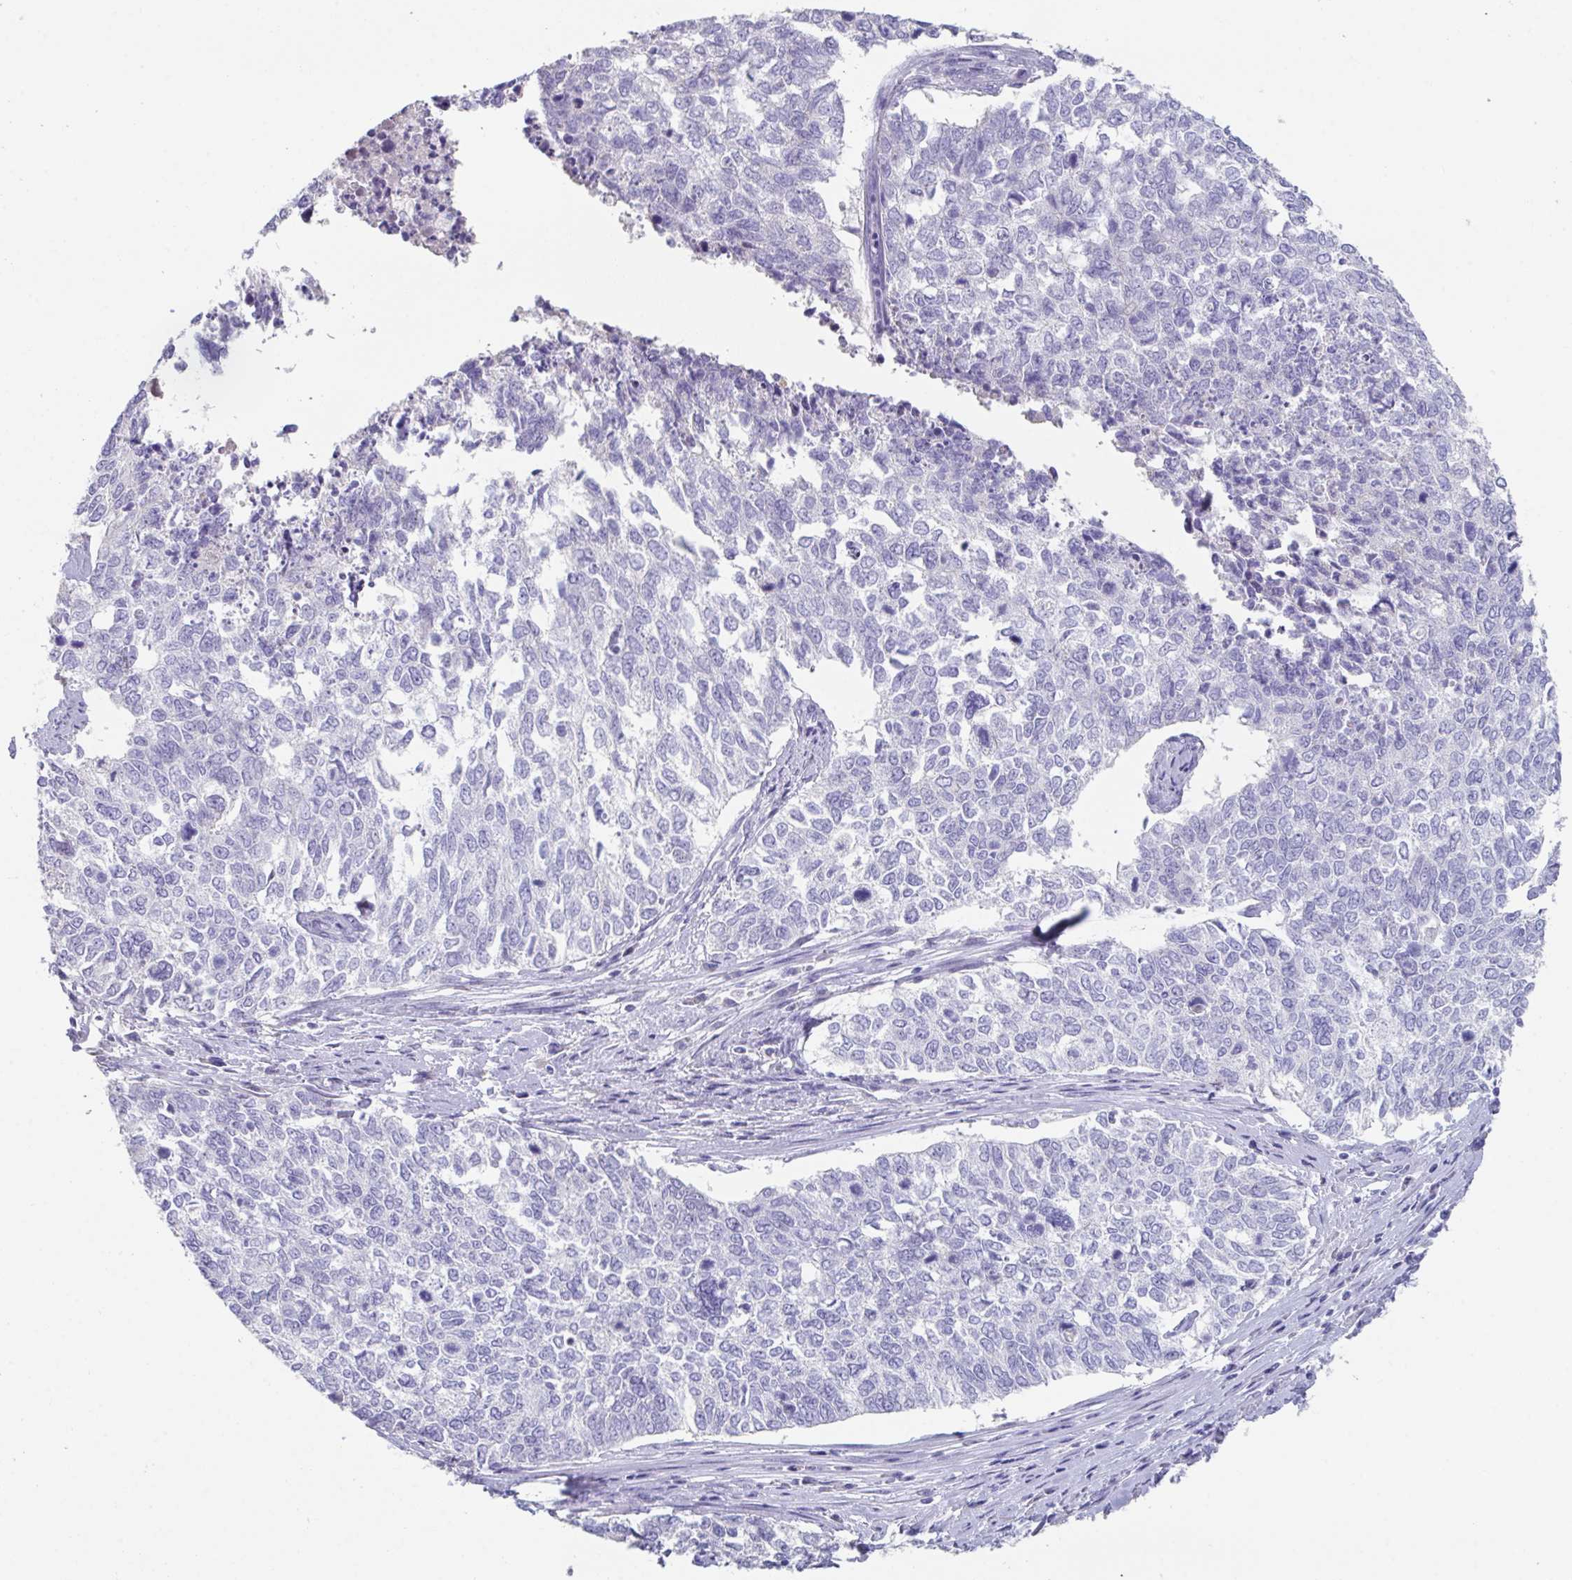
{"staining": {"intensity": "negative", "quantity": "none", "location": "none"}, "tissue": "cervical cancer", "cell_type": "Tumor cells", "image_type": "cancer", "snomed": [{"axis": "morphology", "description": "Adenocarcinoma, NOS"}, {"axis": "topography", "description": "Cervix"}], "caption": "This is an IHC micrograph of cervical adenocarcinoma. There is no staining in tumor cells.", "gene": "SLC44A4", "patient": {"sex": "female", "age": 63}}